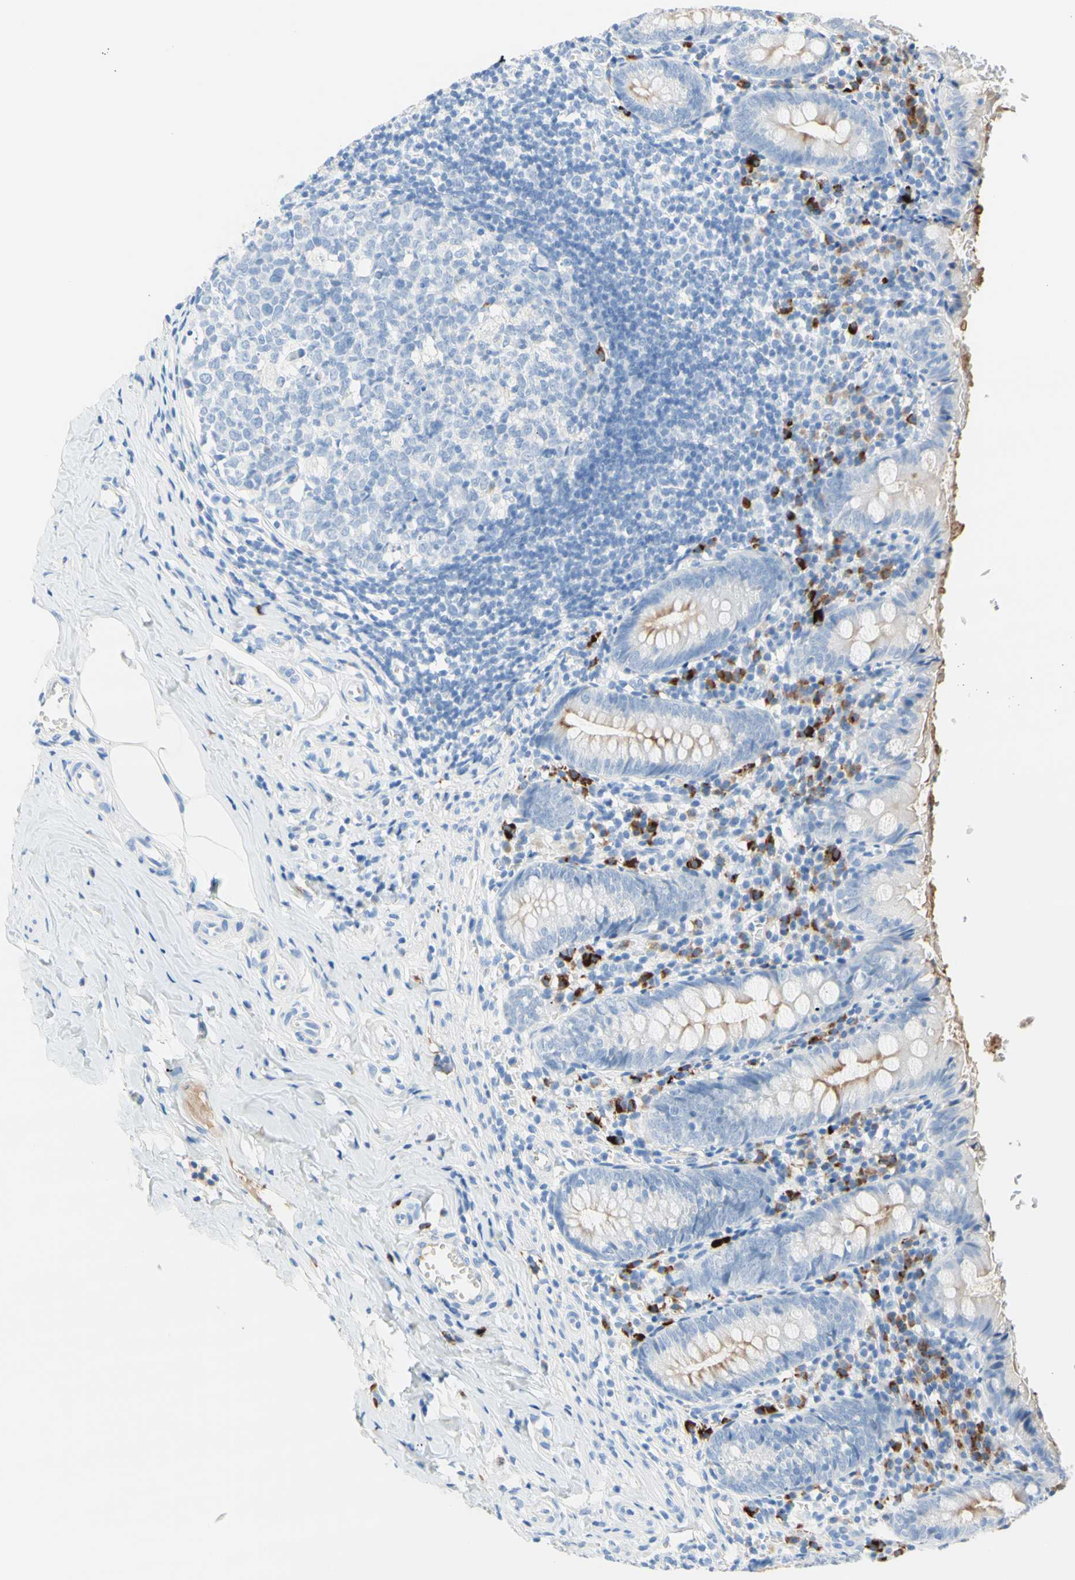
{"staining": {"intensity": "weak", "quantity": "<25%", "location": "cytoplasmic/membranous"}, "tissue": "appendix", "cell_type": "Glandular cells", "image_type": "normal", "snomed": [{"axis": "morphology", "description": "Normal tissue, NOS"}, {"axis": "topography", "description": "Appendix"}], "caption": "Unremarkable appendix was stained to show a protein in brown. There is no significant expression in glandular cells. (DAB IHC visualized using brightfield microscopy, high magnification).", "gene": "IL6ST", "patient": {"sex": "female", "age": 10}}